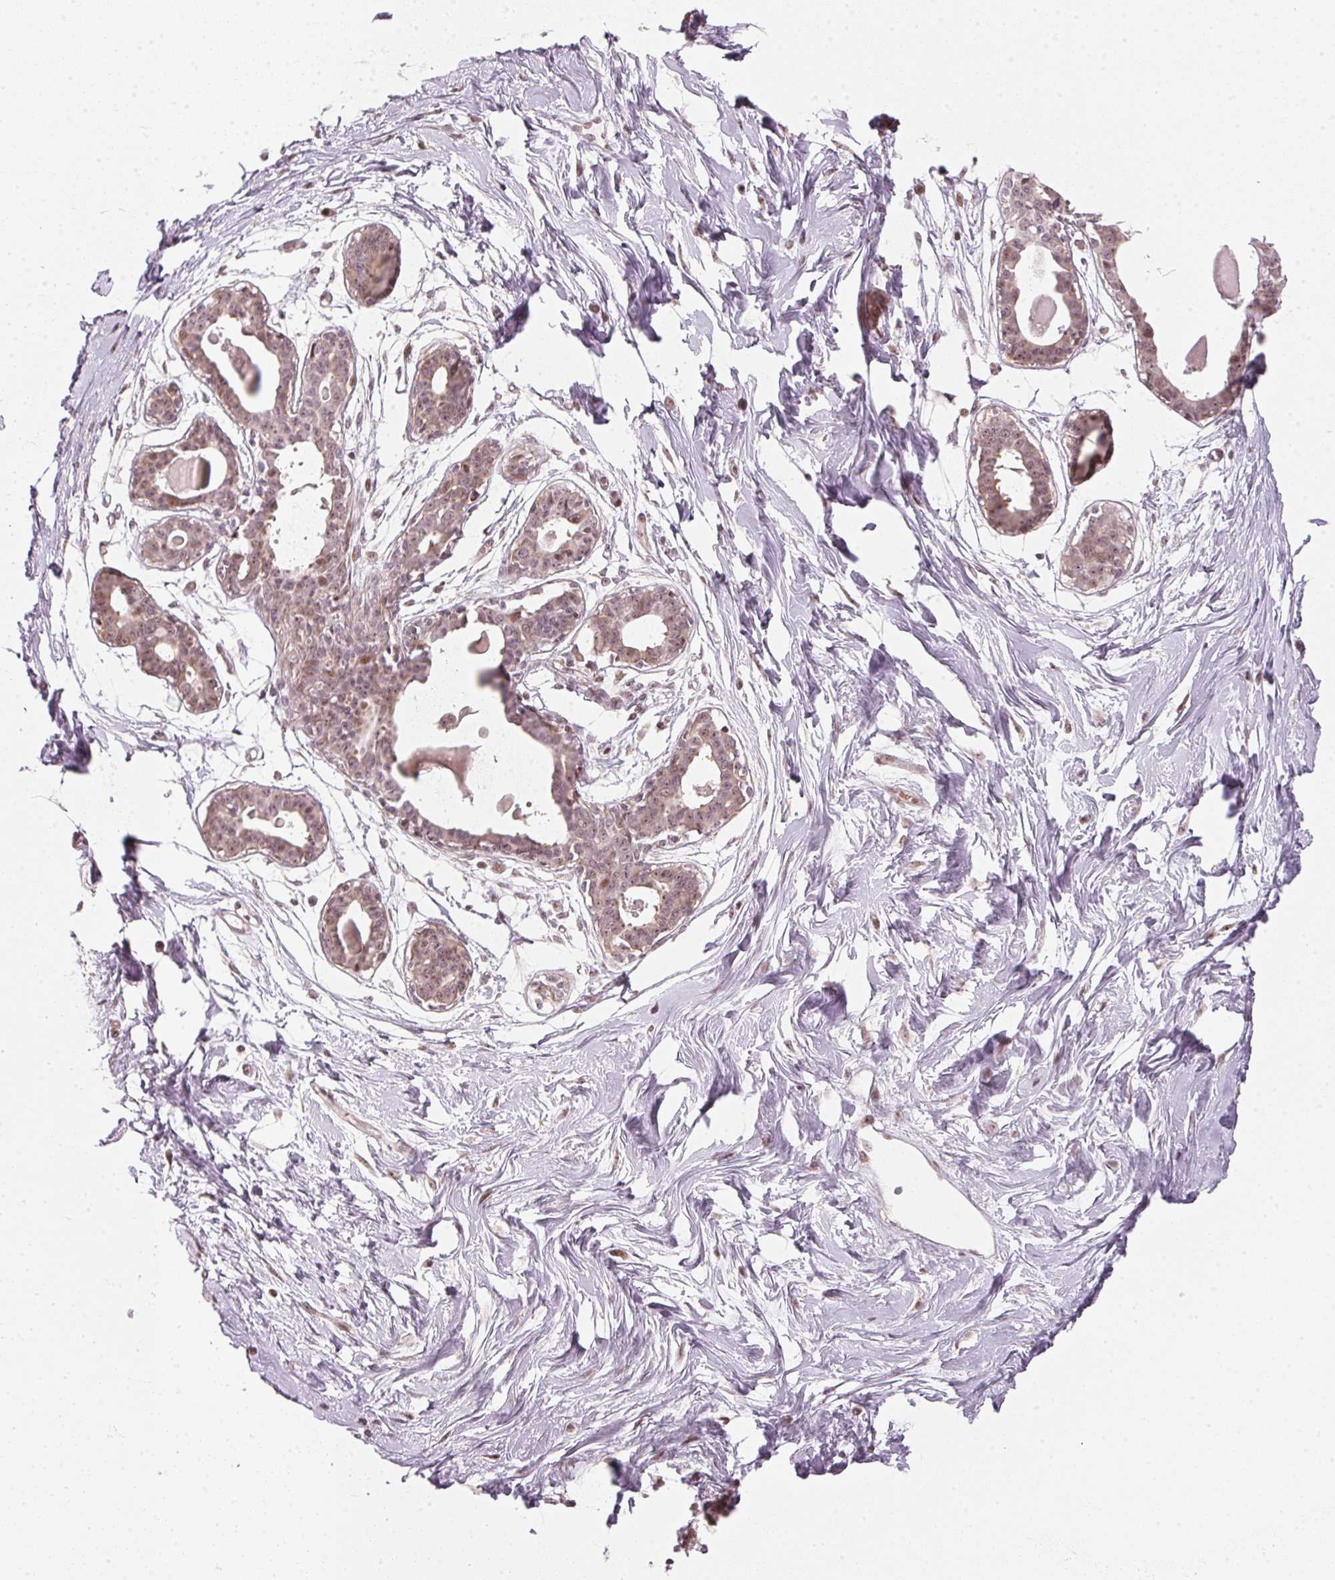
{"staining": {"intensity": "negative", "quantity": "none", "location": "none"}, "tissue": "breast", "cell_type": "Adipocytes", "image_type": "normal", "snomed": [{"axis": "morphology", "description": "Normal tissue, NOS"}, {"axis": "topography", "description": "Breast"}], "caption": "This is a histopathology image of immunohistochemistry (IHC) staining of unremarkable breast, which shows no staining in adipocytes.", "gene": "KAT6A", "patient": {"sex": "female", "age": 45}}